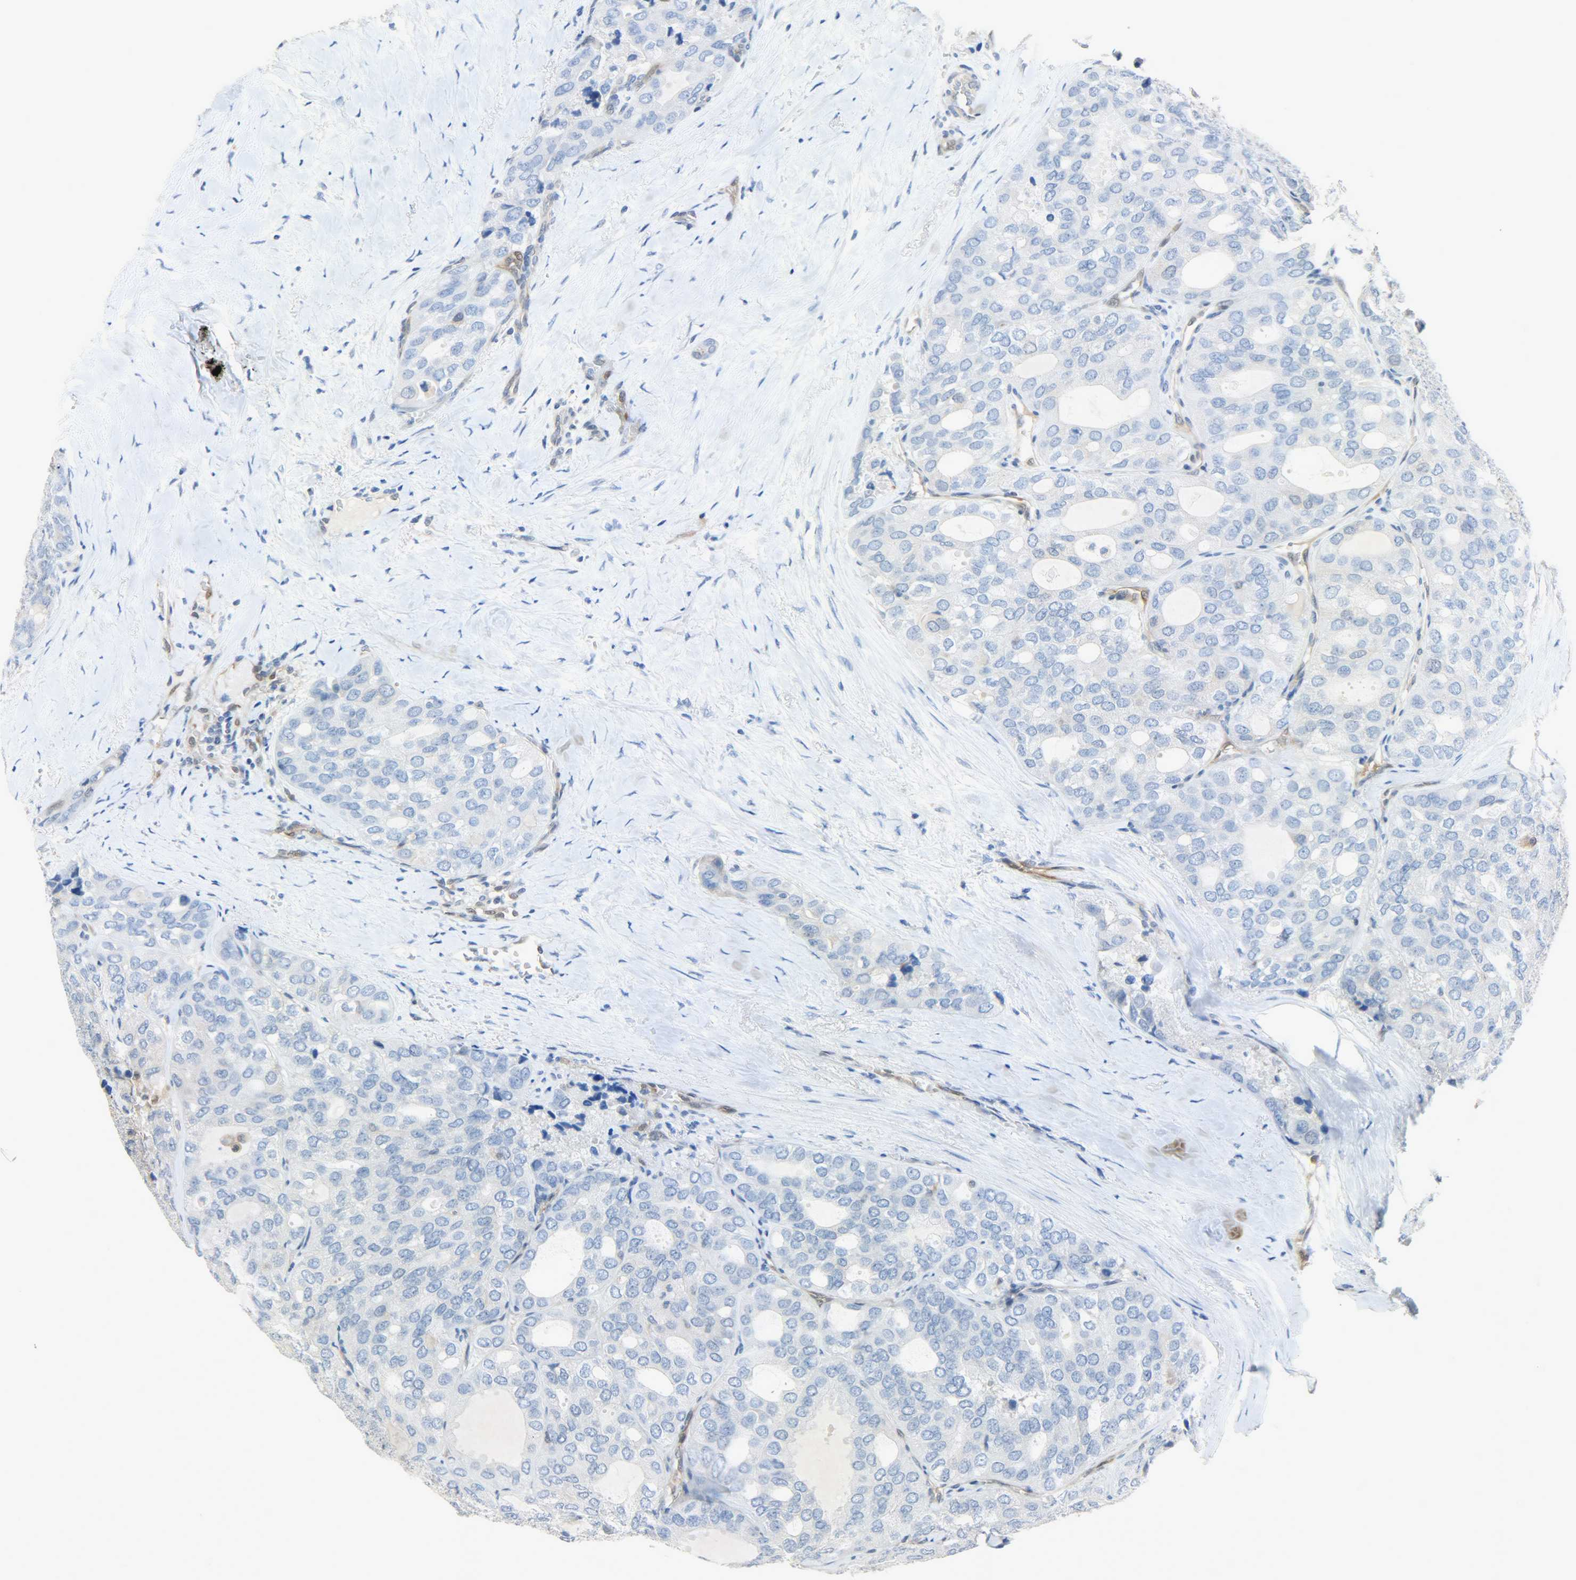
{"staining": {"intensity": "negative", "quantity": "none", "location": "none"}, "tissue": "thyroid cancer", "cell_type": "Tumor cells", "image_type": "cancer", "snomed": [{"axis": "morphology", "description": "Follicular adenoma carcinoma, NOS"}, {"axis": "topography", "description": "Thyroid gland"}], "caption": "Protein analysis of thyroid follicular adenoma carcinoma shows no significant positivity in tumor cells.", "gene": "EIF4EBP1", "patient": {"sex": "male", "age": 75}}